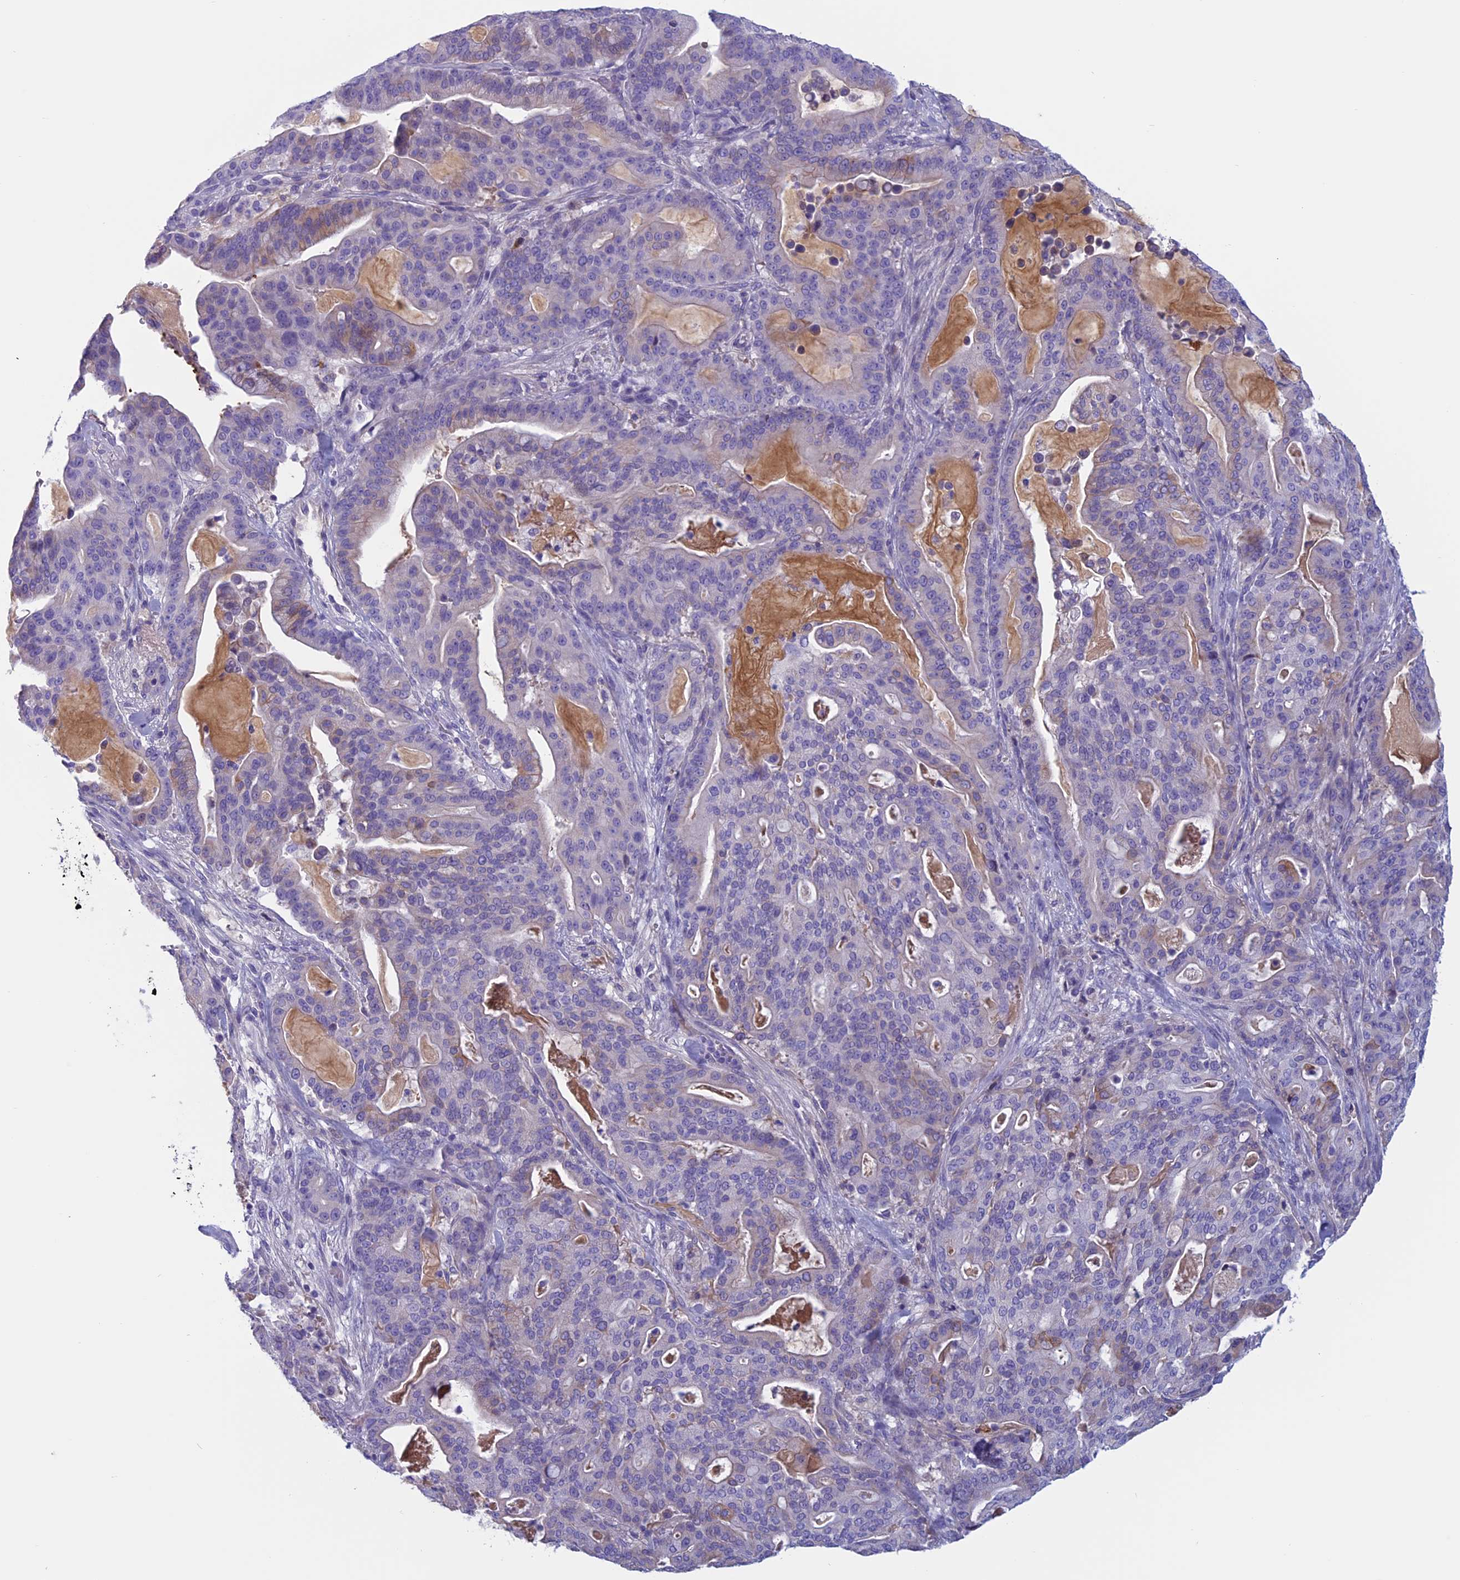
{"staining": {"intensity": "negative", "quantity": "none", "location": "none"}, "tissue": "pancreatic cancer", "cell_type": "Tumor cells", "image_type": "cancer", "snomed": [{"axis": "morphology", "description": "Adenocarcinoma, NOS"}, {"axis": "topography", "description": "Pancreas"}], "caption": "Pancreatic cancer stained for a protein using immunohistochemistry demonstrates no expression tumor cells.", "gene": "ANGPTL2", "patient": {"sex": "male", "age": 63}}